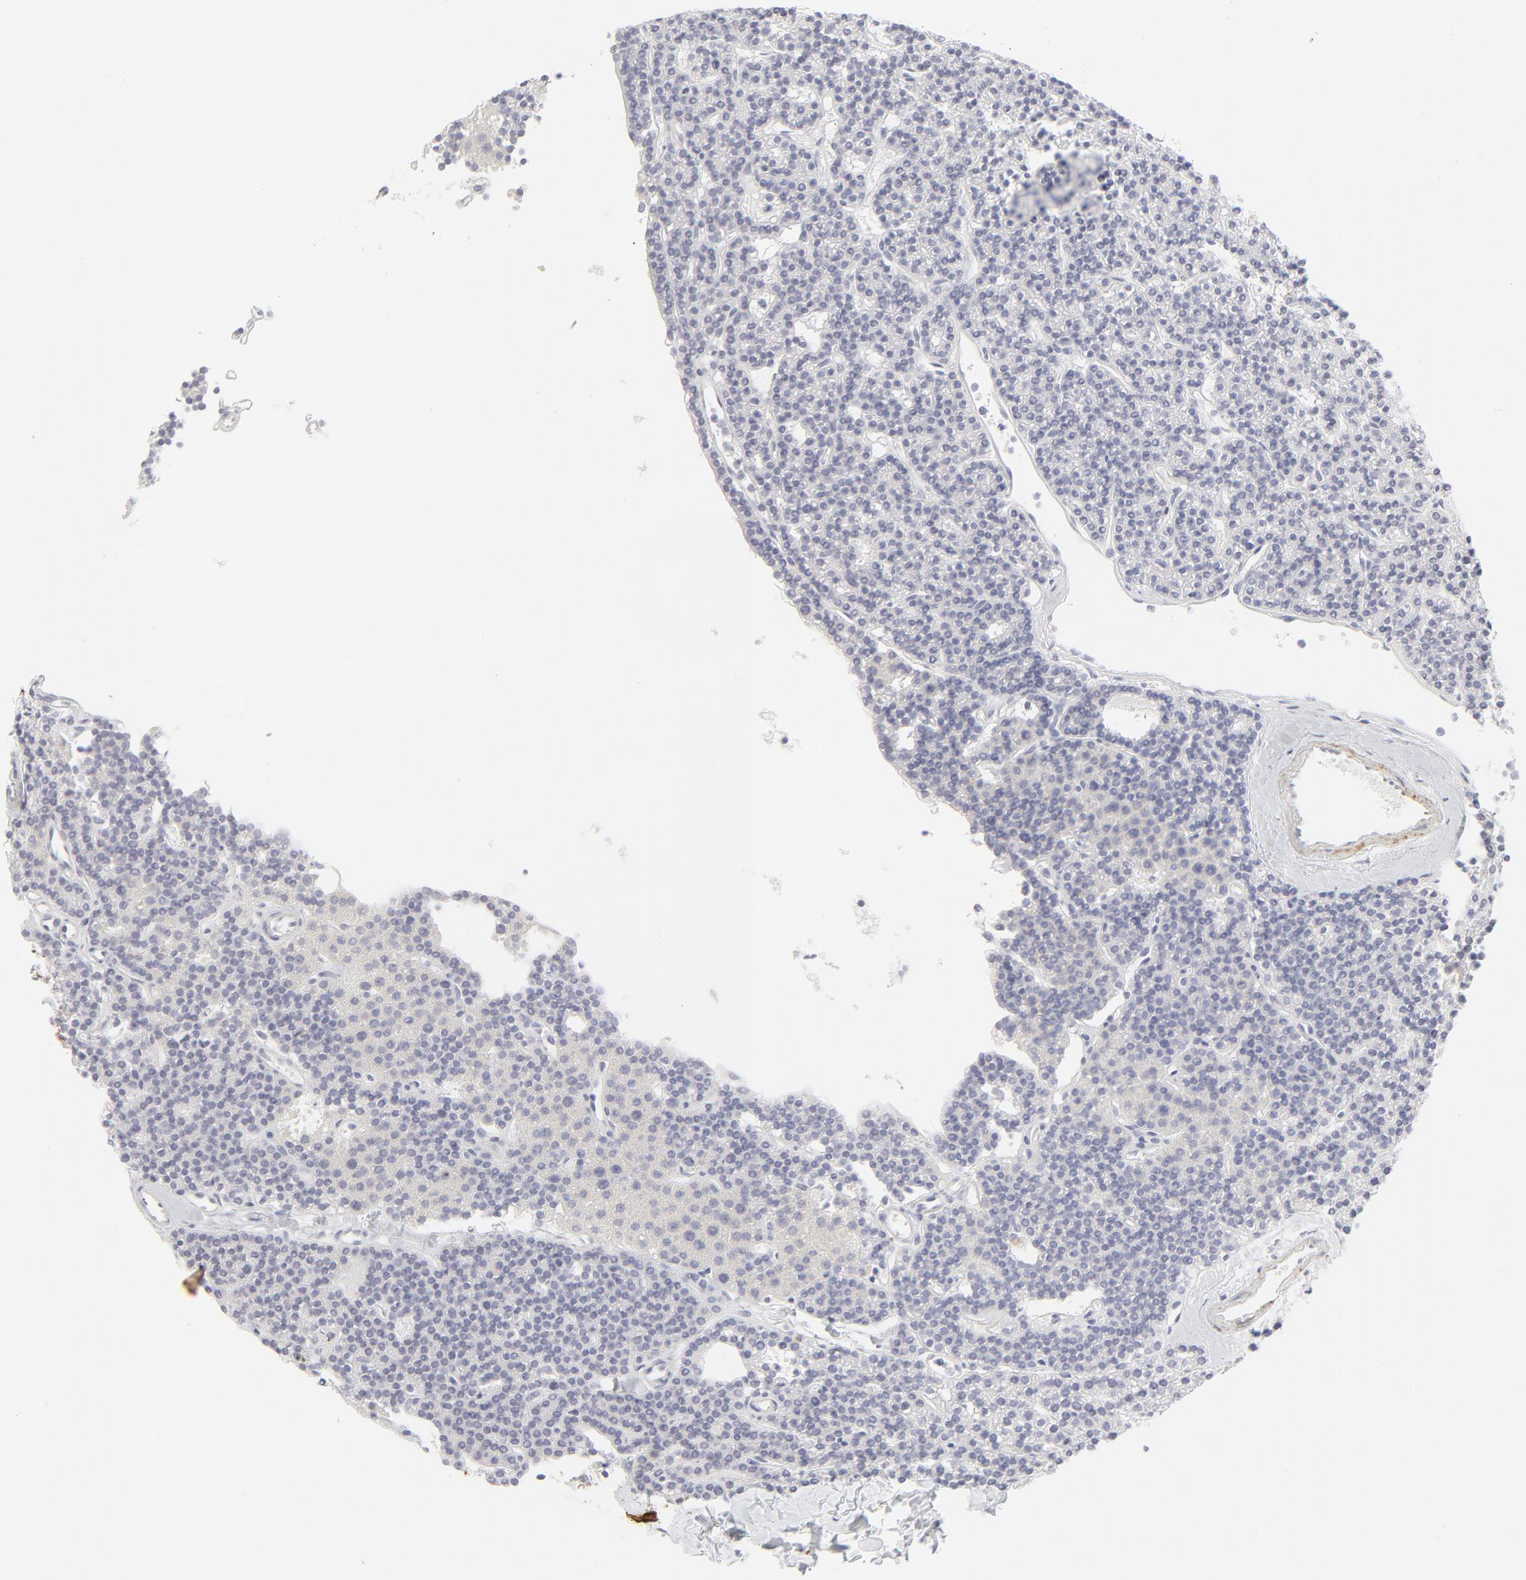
{"staining": {"intensity": "negative", "quantity": "none", "location": "none"}, "tissue": "parathyroid gland", "cell_type": "Glandular cells", "image_type": "normal", "snomed": [{"axis": "morphology", "description": "Normal tissue, NOS"}, {"axis": "topography", "description": "Parathyroid gland"}], "caption": "Histopathology image shows no significant protein expression in glandular cells of unremarkable parathyroid gland.", "gene": "CCR7", "patient": {"sex": "female", "age": 45}}